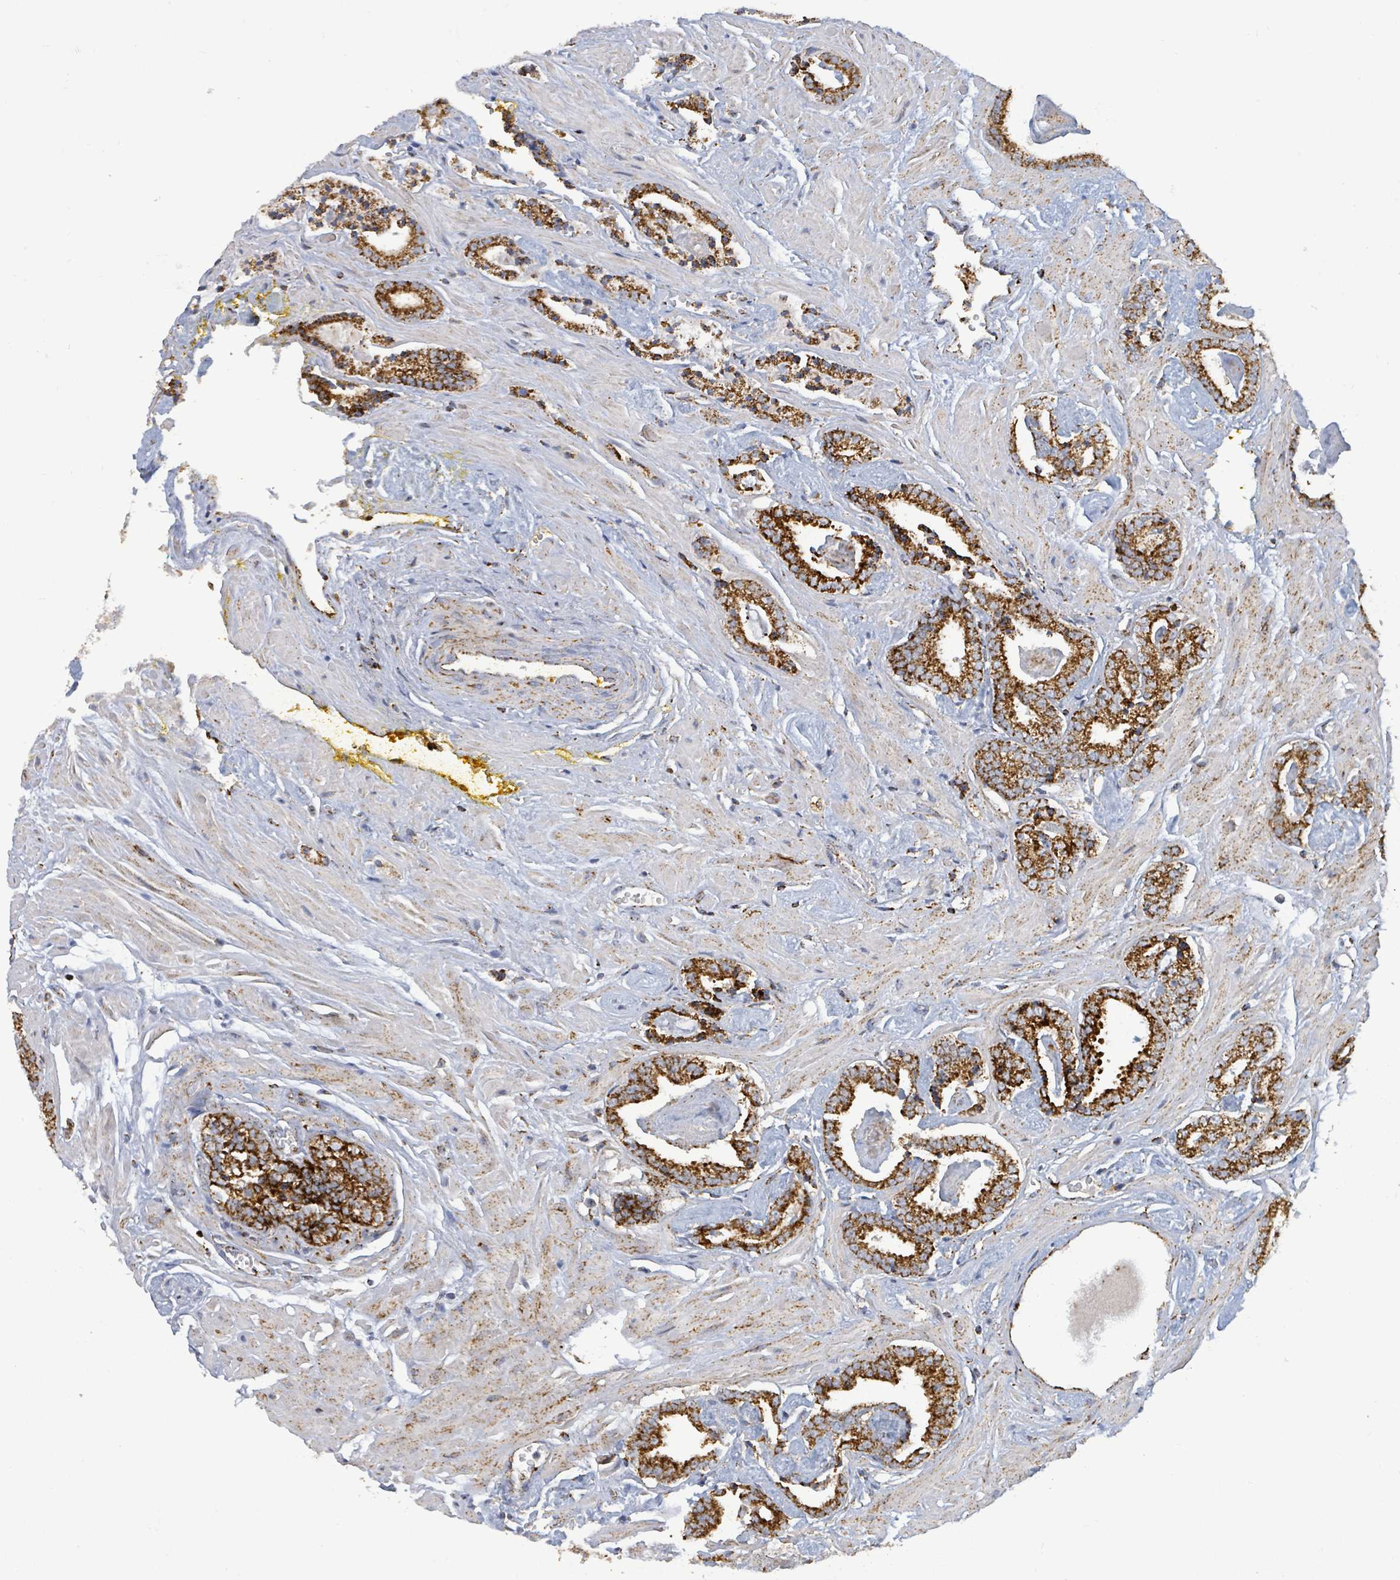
{"staining": {"intensity": "strong", "quantity": ">75%", "location": "cytoplasmic/membranous"}, "tissue": "prostate cancer", "cell_type": "Tumor cells", "image_type": "cancer", "snomed": [{"axis": "morphology", "description": "Adenocarcinoma, Low grade"}, {"axis": "topography", "description": "Prostate"}], "caption": "This is an image of immunohistochemistry (IHC) staining of prostate cancer (adenocarcinoma (low-grade)), which shows strong expression in the cytoplasmic/membranous of tumor cells.", "gene": "SUCLG2", "patient": {"sex": "male", "age": 60}}